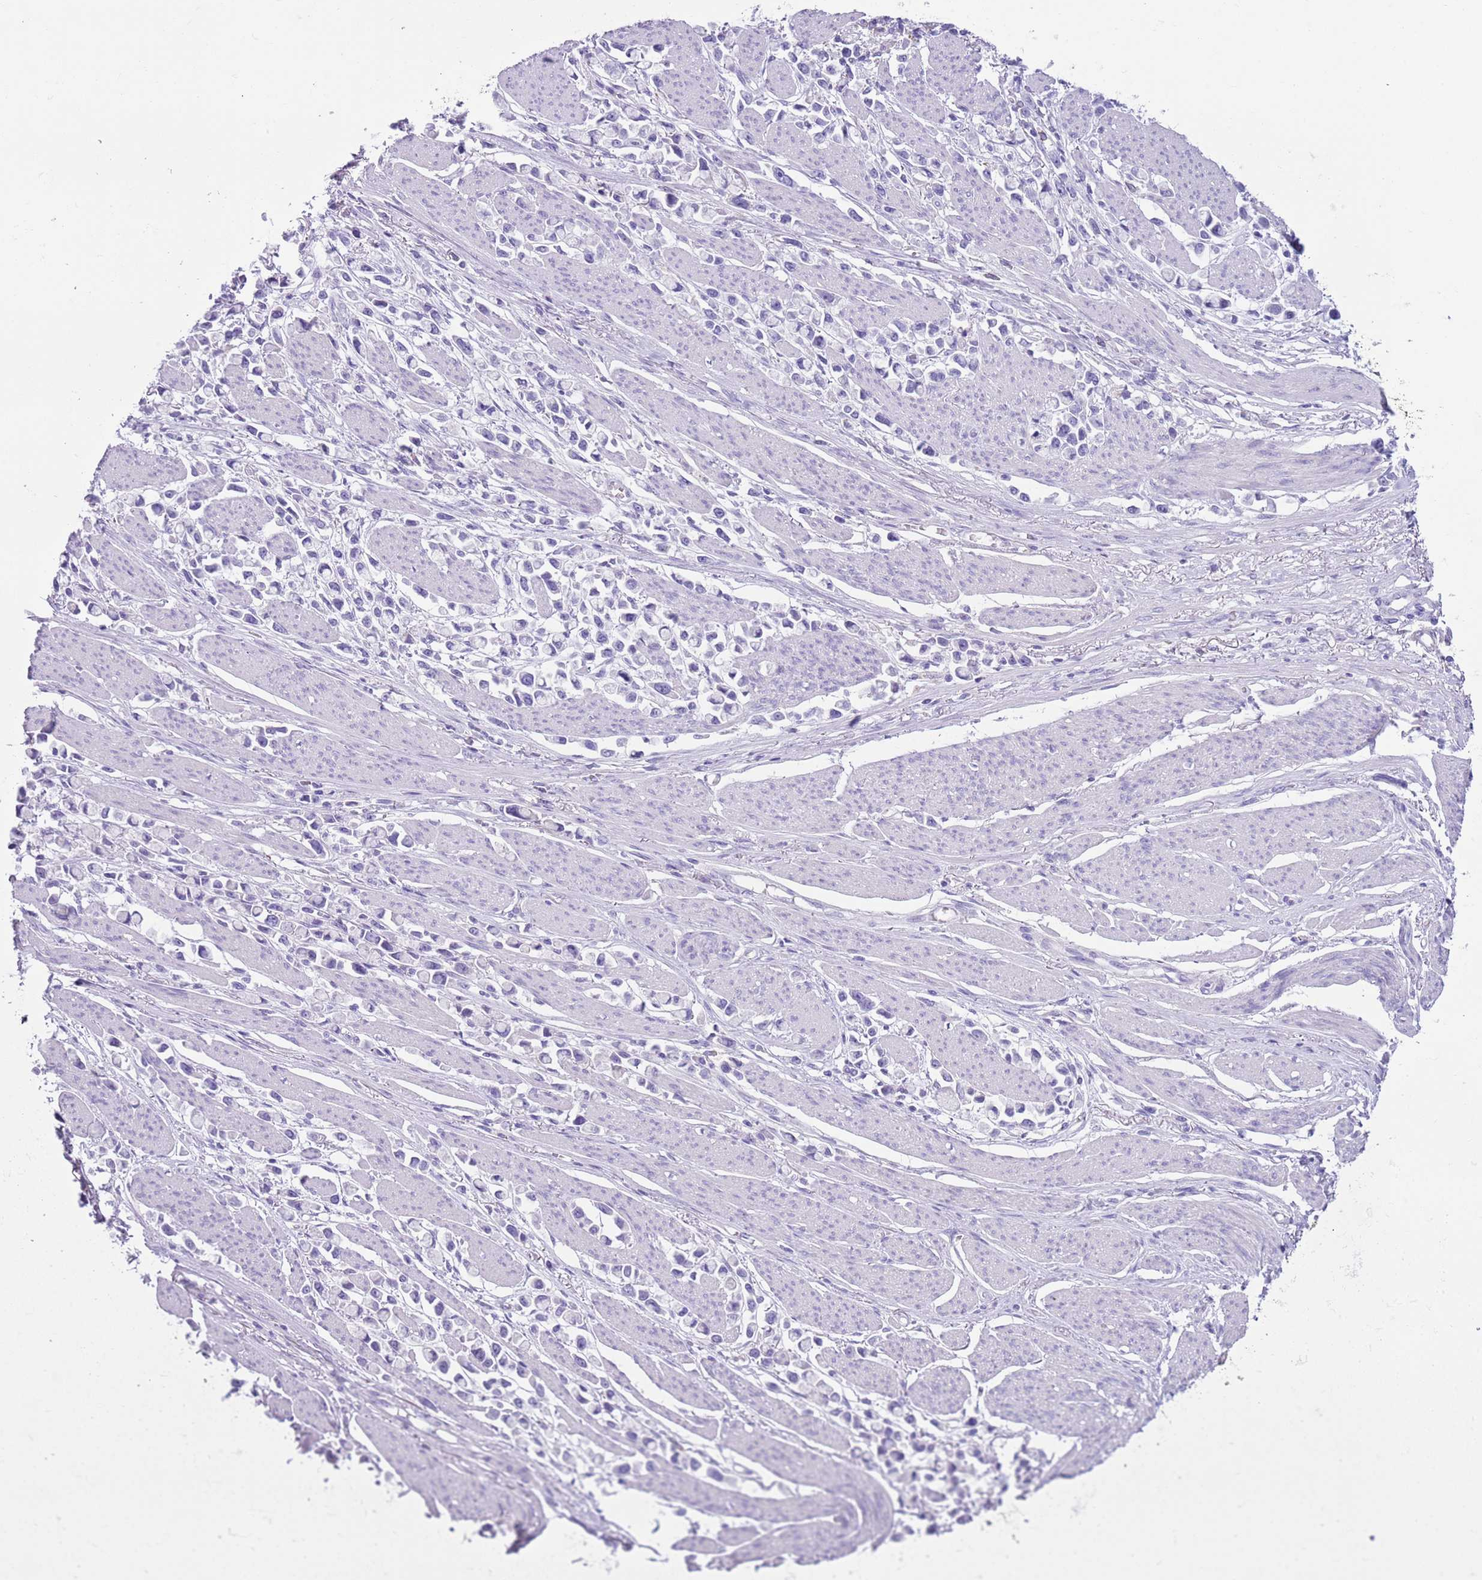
{"staining": {"intensity": "negative", "quantity": "none", "location": "none"}, "tissue": "stomach cancer", "cell_type": "Tumor cells", "image_type": "cancer", "snomed": [{"axis": "morphology", "description": "Adenocarcinoma, NOS"}, {"axis": "topography", "description": "Stomach"}], "caption": "This is an immunohistochemistry micrograph of human stomach adenocarcinoma. There is no staining in tumor cells.", "gene": "ZNF697", "patient": {"sex": "female", "age": 81}}